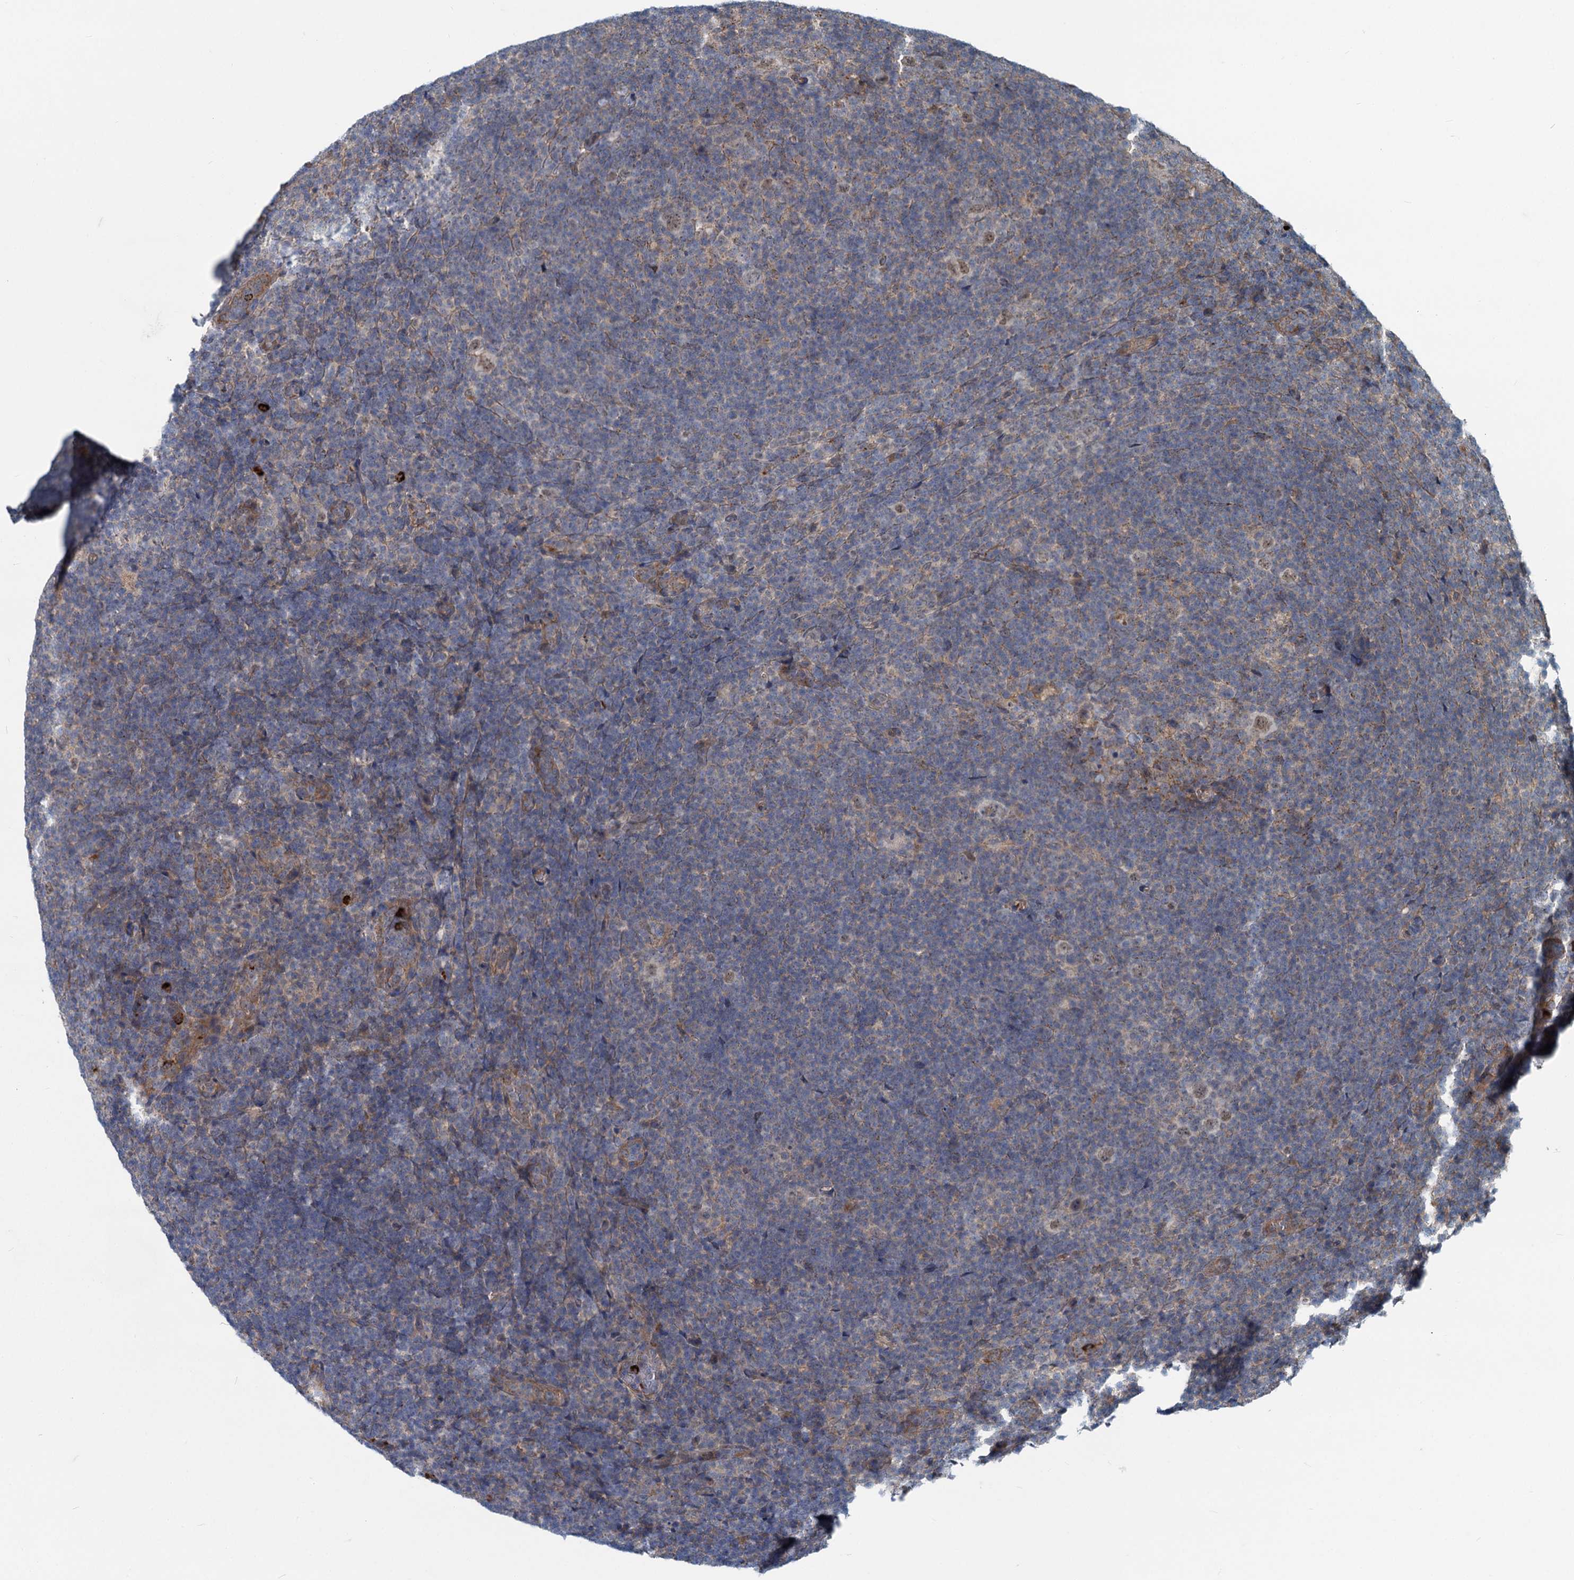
{"staining": {"intensity": "weak", "quantity": "25%-75%", "location": "nuclear"}, "tissue": "lymphoma", "cell_type": "Tumor cells", "image_type": "cancer", "snomed": [{"axis": "morphology", "description": "Hodgkin's disease, NOS"}, {"axis": "topography", "description": "Lymph node"}], "caption": "Human lymphoma stained with a brown dye reveals weak nuclear positive expression in approximately 25%-75% of tumor cells.", "gene": "ADCY2", "patient": {"sex": "female", "age": 57}}